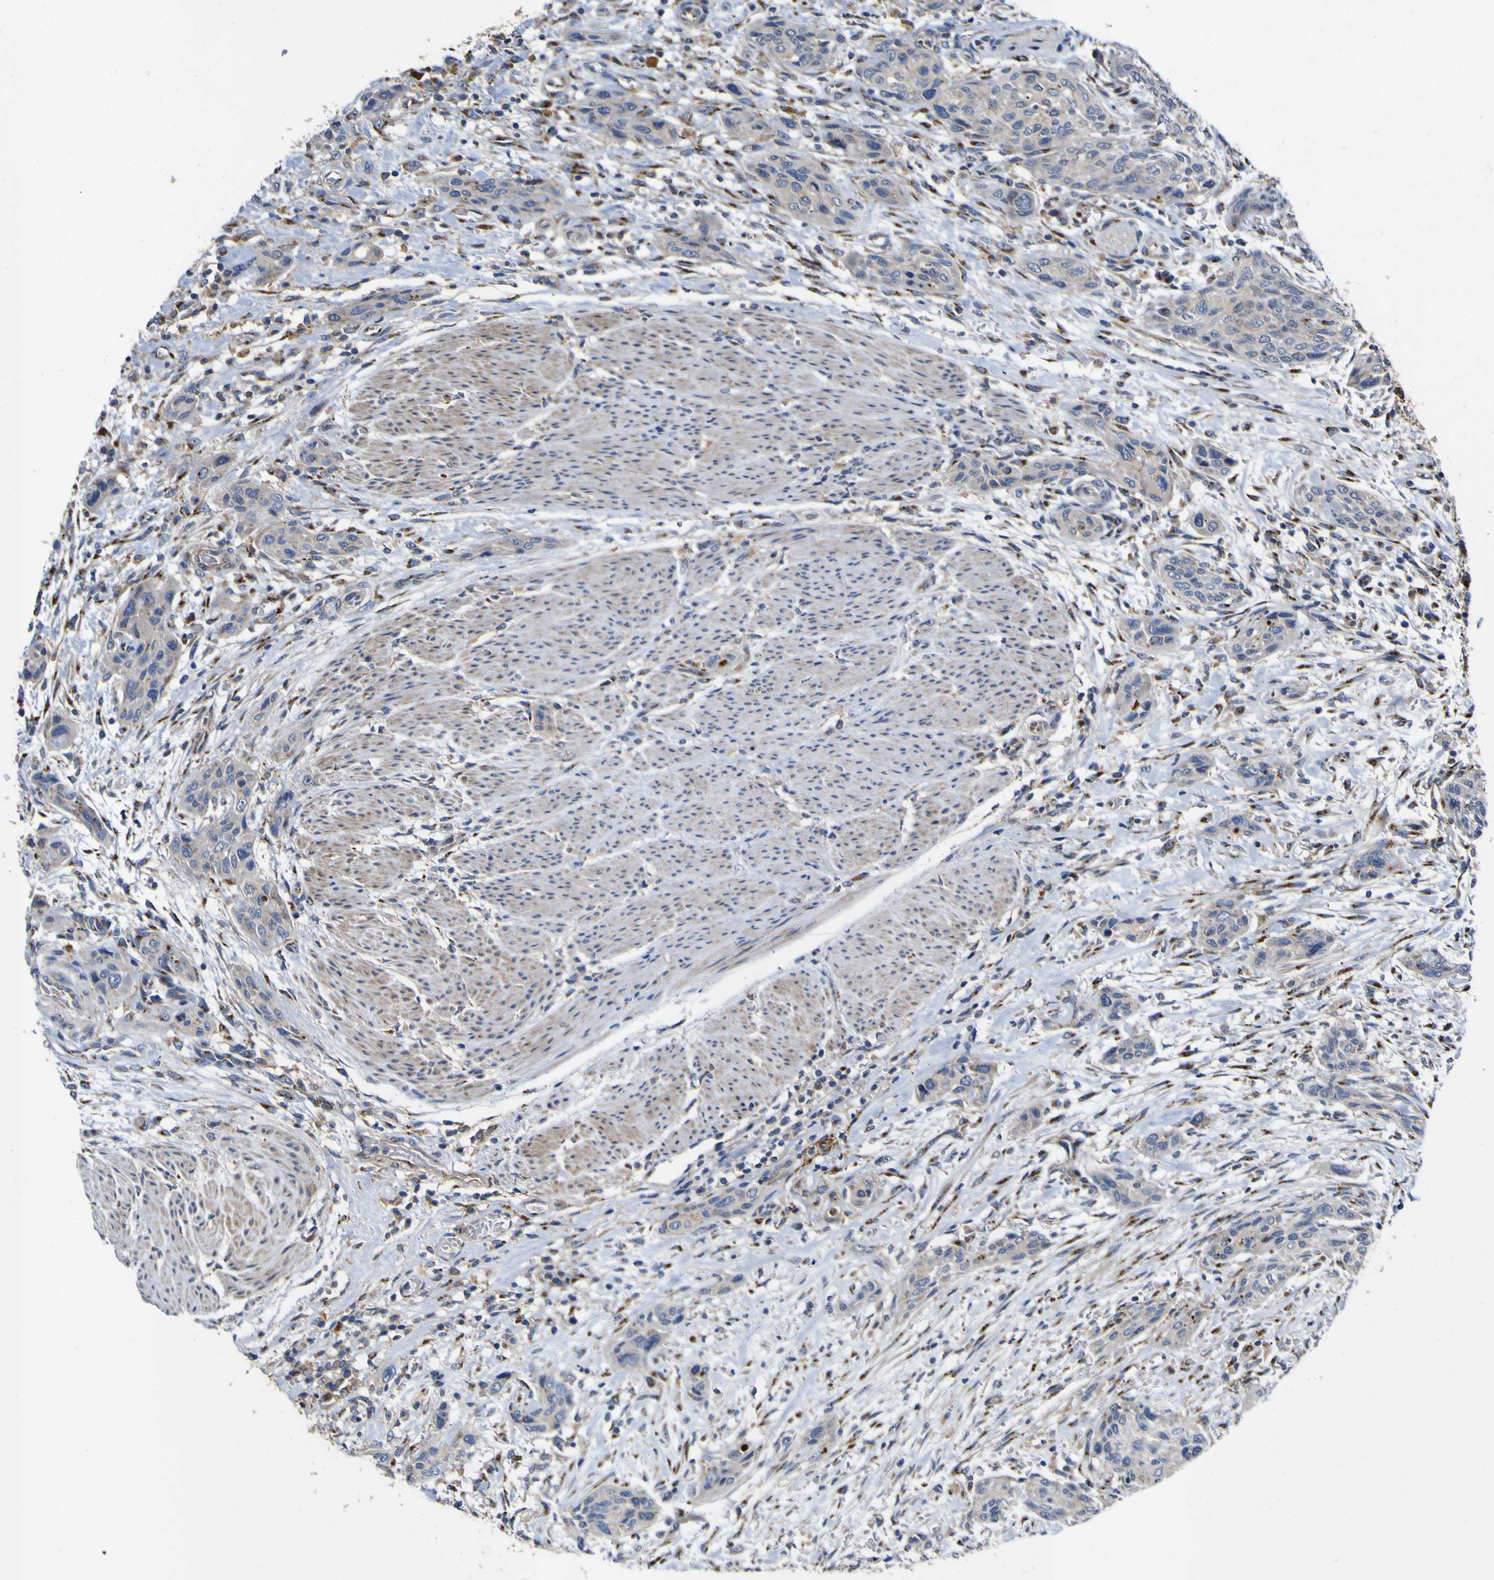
{"staining": {"intensity": "weak", "quantity": ">75%", "location": "cytoplasmic/membranous"}, "tissue": "urothelial cancer", "cell_type": "Tumor cells", "image_type": "cancer", "snomed": [{"axis": "morphology", "description": "Urothelial carcinoma, High grade"}, {"axis": "topography", "description": "Urinary bladder"}], "caption": "High-grade urothelial carcinoma was stained to show a protein in brown. There is low levels of weak cytoplasmic/membranous staining in approximately >75% of tumor cells.", "gene": "COA1", "patient": {"sex": "male", "age": 35}}